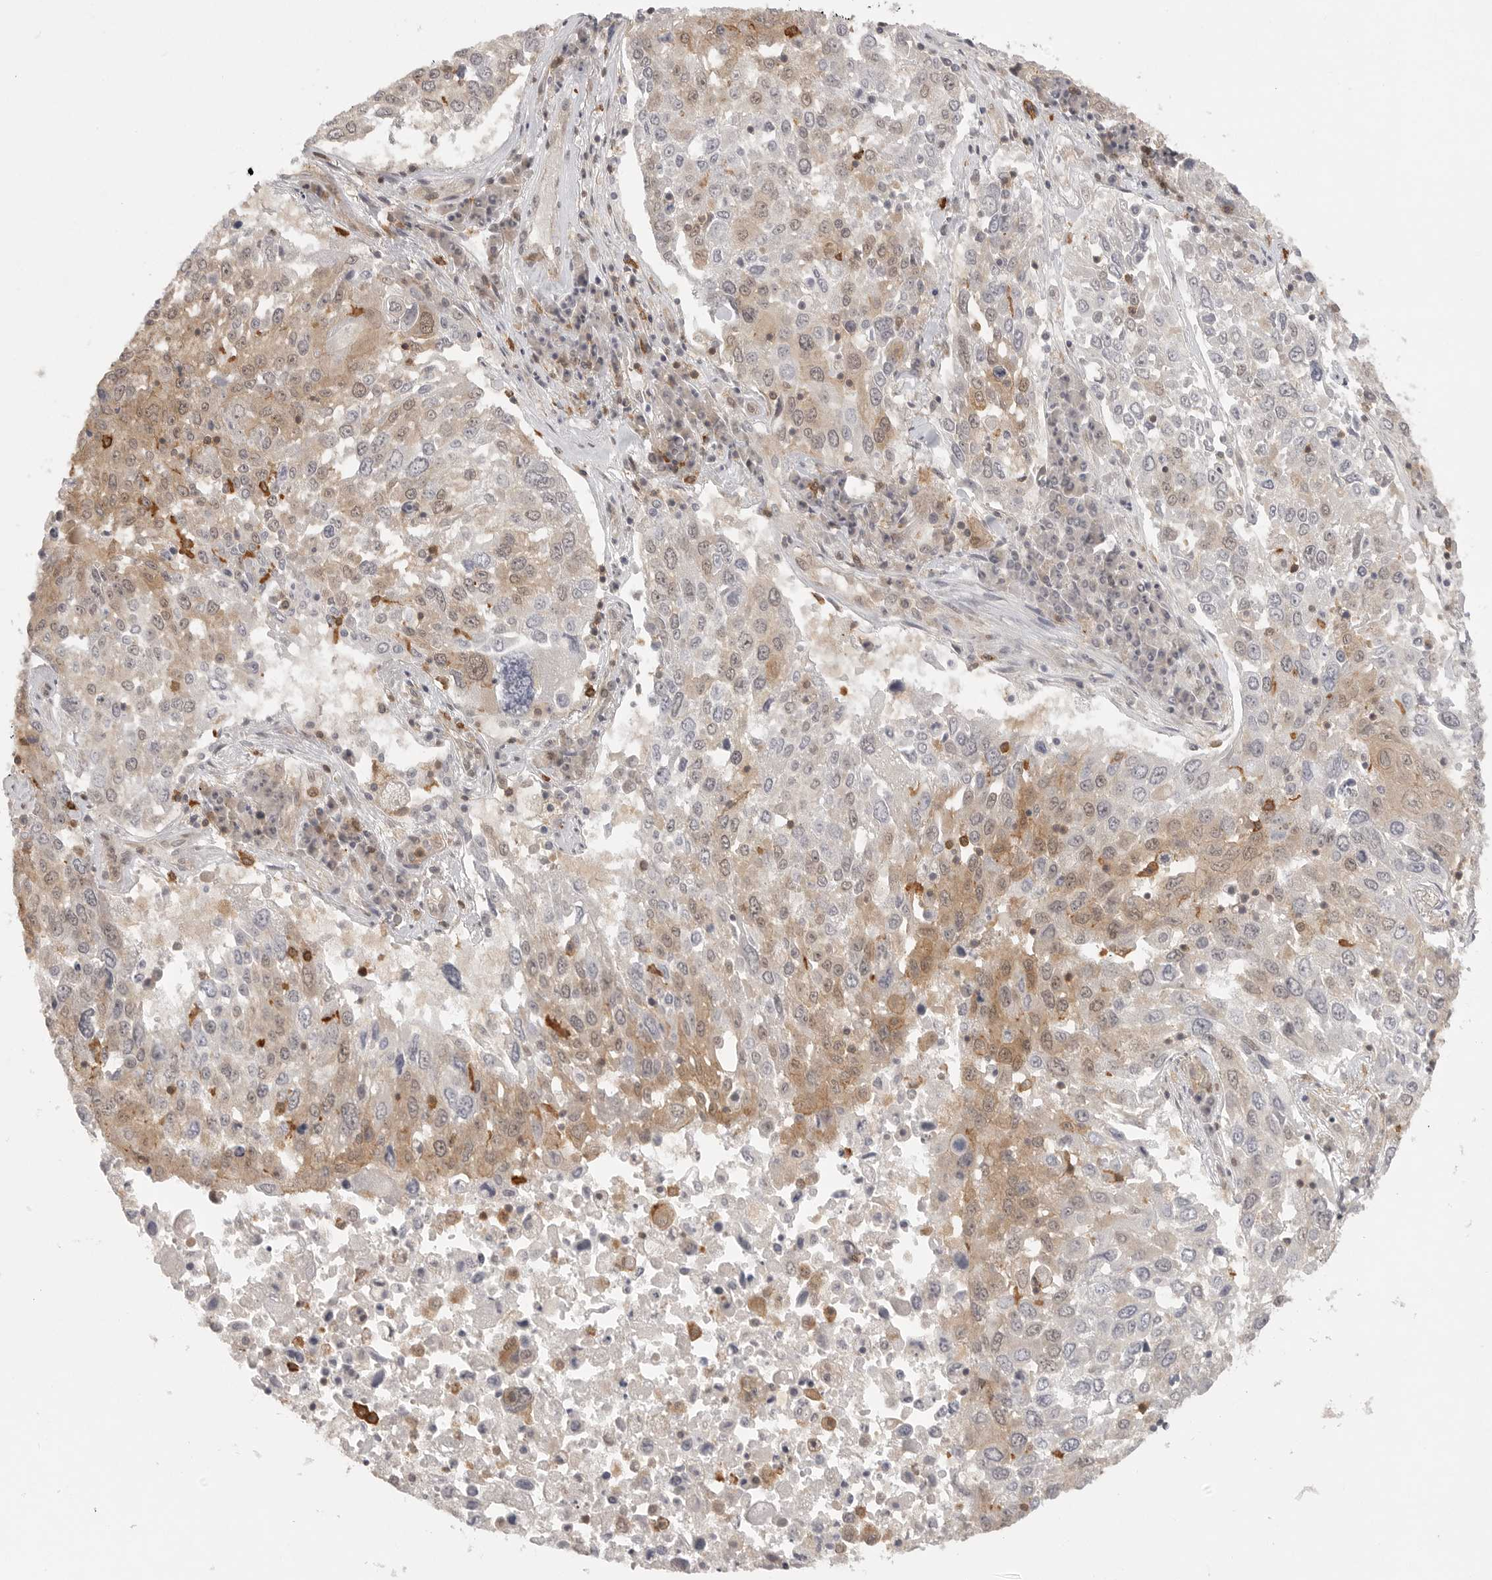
{"staining": {"intensity": "moderate", "quantity": "<25%", "location": "cytoplasmic/membranous"}, "tissue": "lung cancer", "cell_type": "Tumor cells", "image_type": "cancer", "snomed": [{"axis": "morphology", "description": "Squamous cell carcinoma, NOS"}, {"axis": "topography", "description": "Lung"}], "caption": "Lung cancer stained with DAB (3,3'-diaminobenzidine) IHC demonstrates low levels of moderate cytoplasmic/membranous positivity in approximately <25% of tumor cells.", "gene": "DBNL", "patient": {"sex": "male", "age": 65}}